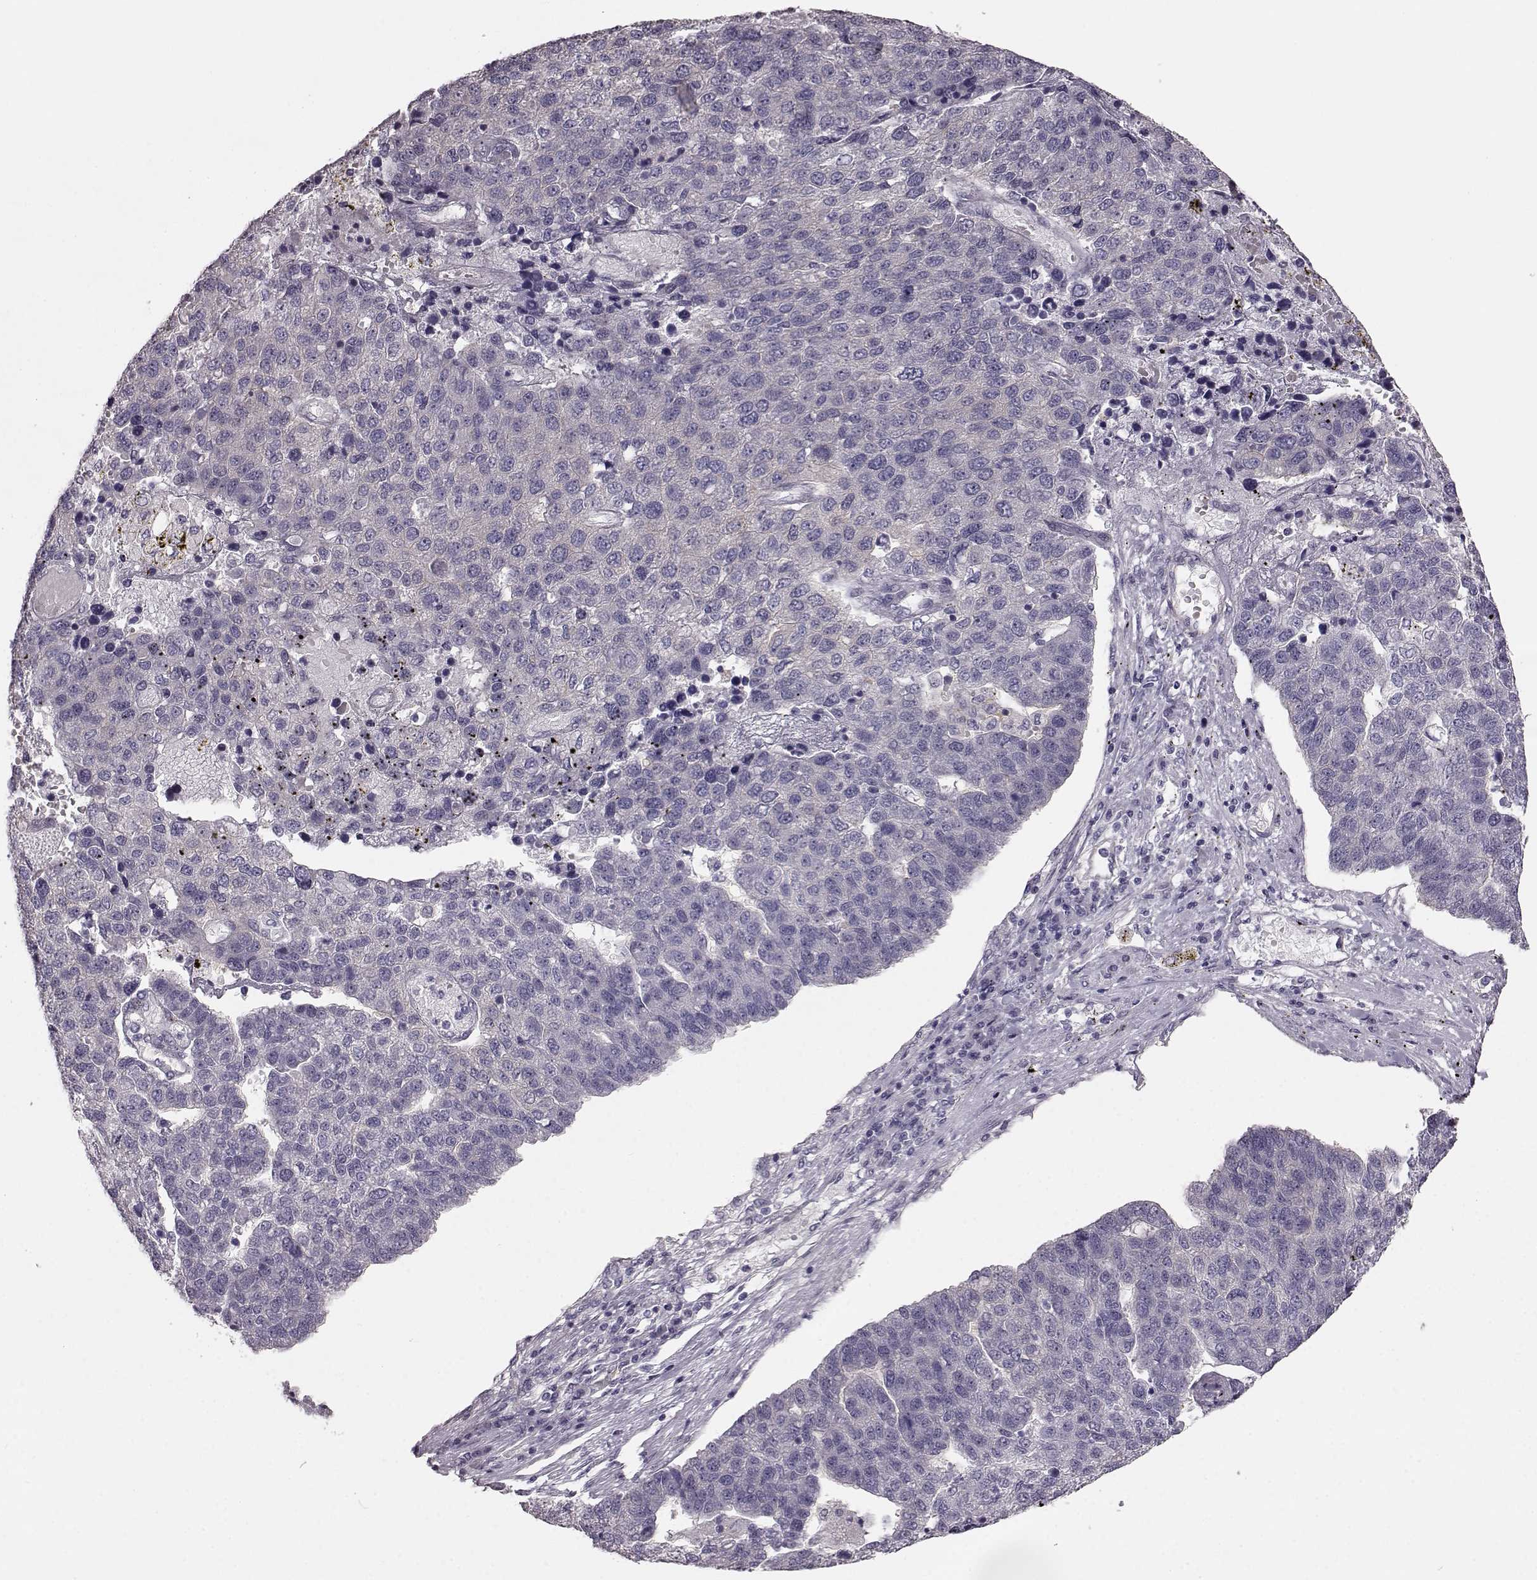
{"staining": {"intensity": "negative", "quantity": "none", "location": "none"}, "tissue": "pancreatic cancer", "cell_type": "Tumor cells", "image_type": "cancer", "snomed": [{"axis": "morphology", "description": "Adenocarcinoma, NOS"}, {"axis": "topography", "description": "Pancreas"}], "caption": "Human pancreatic cancer stained for a protein using IHC displays no expression in tumor cells.", "gene": "GPR50", "patient": {"sex": "female", "age": 61}}